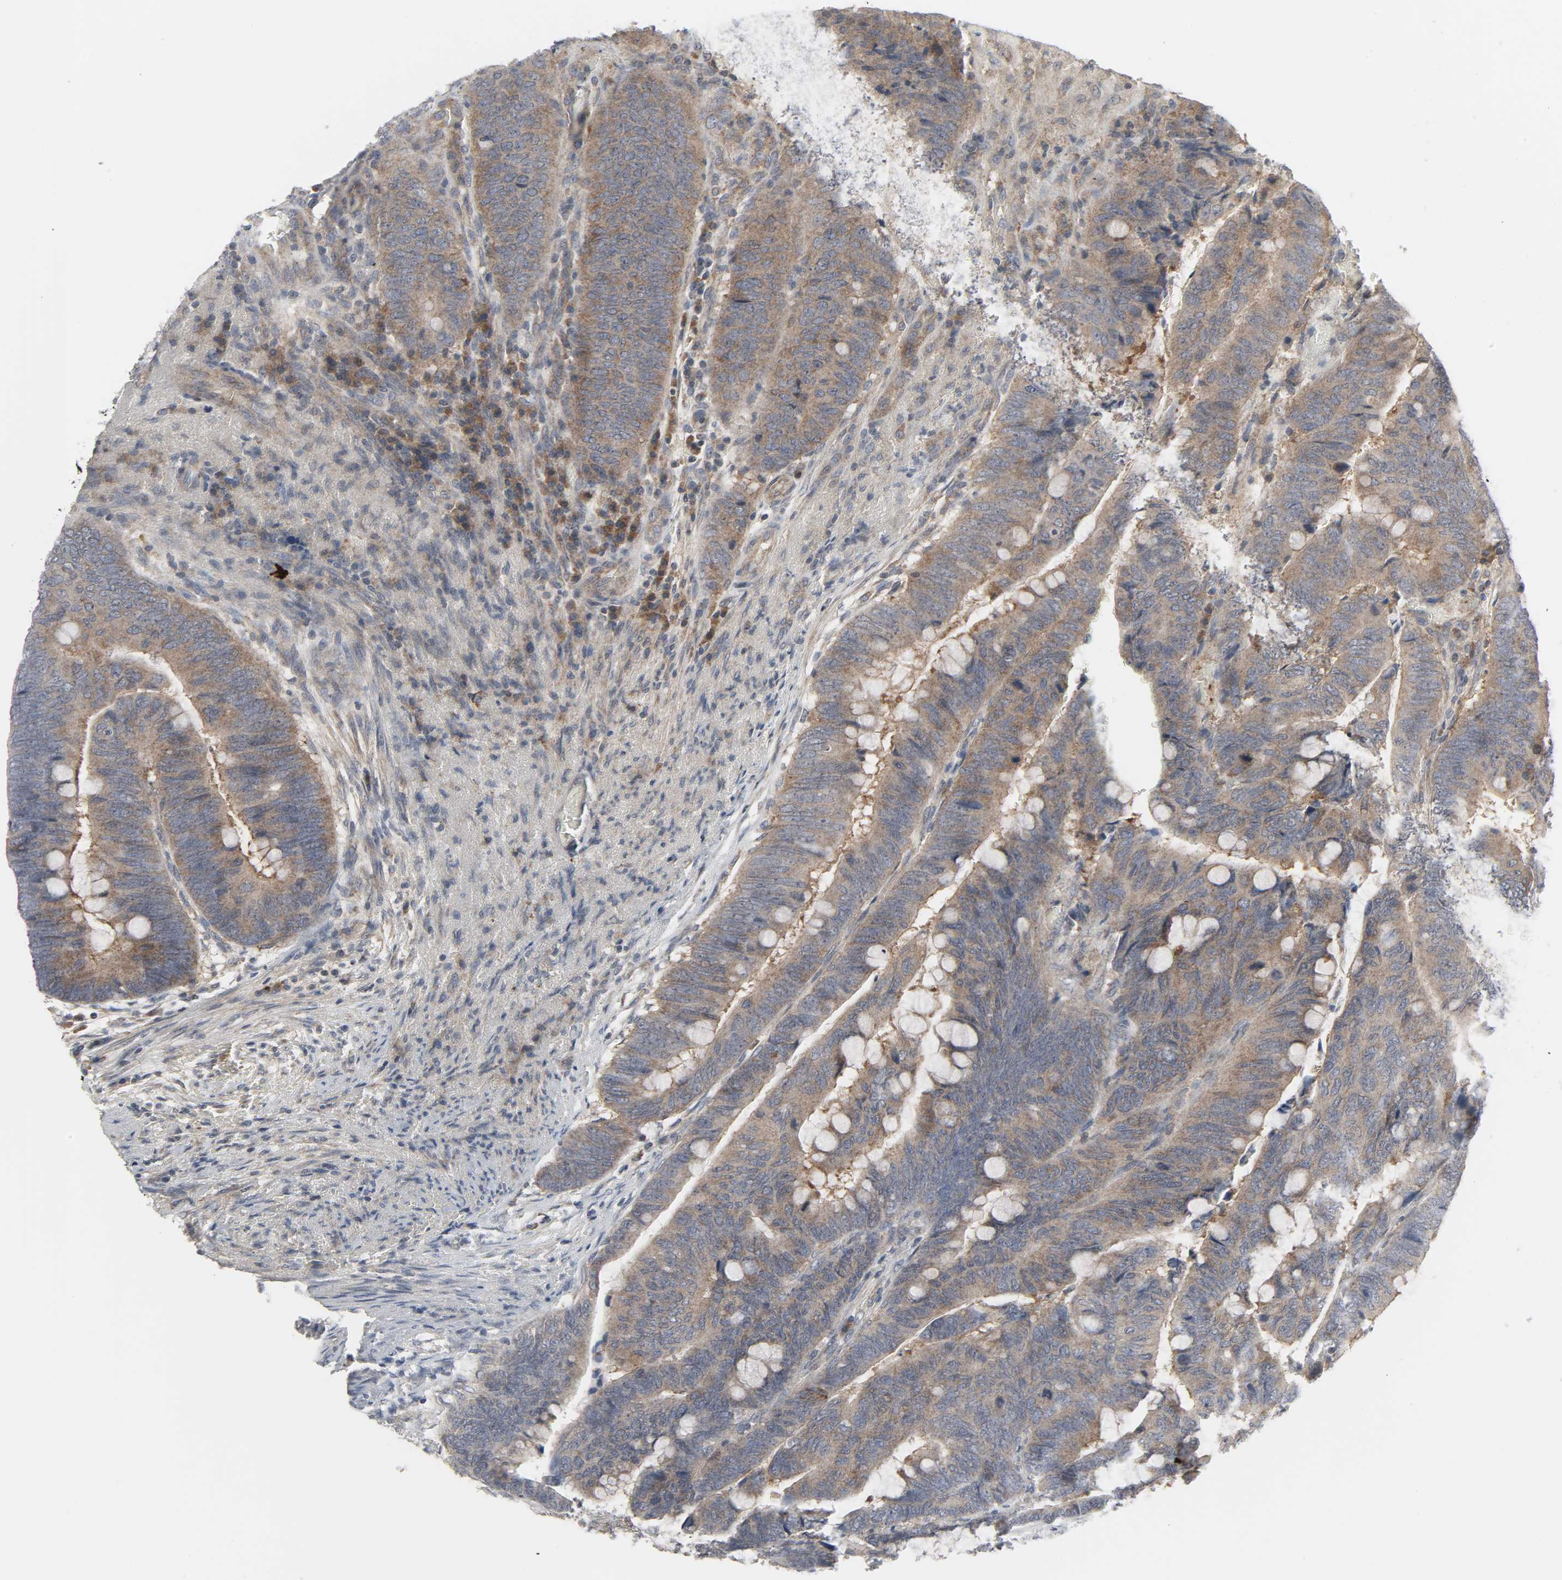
{"staining": {"intensity": "moderate", "quantity": ">75%", "location": "cytoplasmic/membranous"}, "tissue": "colorectal cancer", "cell_type": "Tumor cells", "image_type": "cancer", "snomed": [{"axis": "morphology", "description": "Normal tissue, NOS"}, {"axis": "morphology", "description": "Adenocarcinoma, NOS"}, {"axis": "topography", "description": "Rectum"}, {"axis": "topography", "description": "Peripheral nerve tissue"}], "caption": "Human adenocarcinoma (colorectal) stained with a brown dye exhibits moderate cytoplasmic/membranous positive expression in about >75% of tumor cells.", "gene": "CLIP1", "patient": {"sex": "male", "age": 92}}